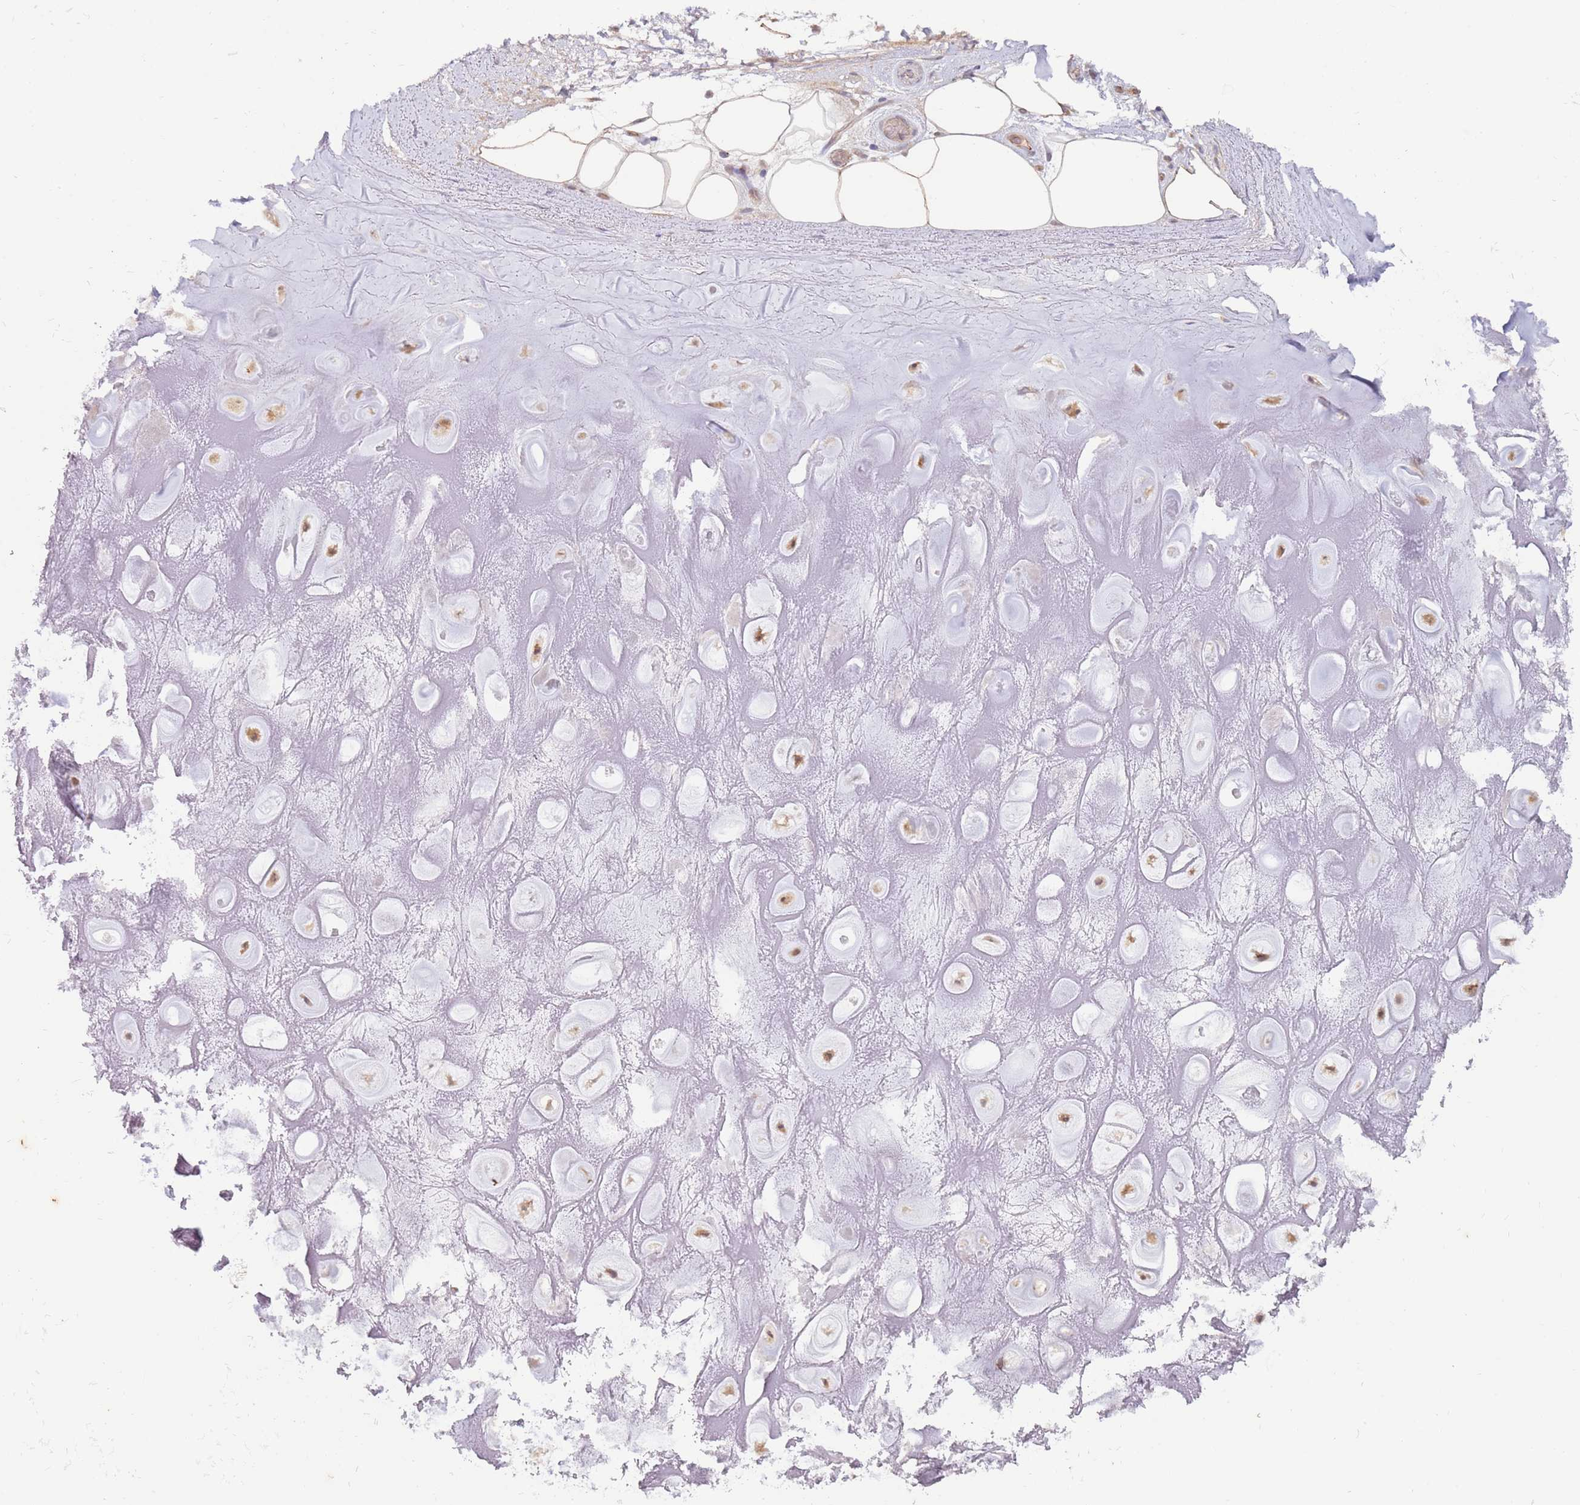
{"staining": {"intensity": "negative", "quantity": "none", "location": "none"}, "tissue": "adipose tissue", "cell_type": "Adipocytes", "image_type": "normal", "snomed": [{"axis": "morphology", "description": "Normal tissue, NOS"}, {"axis": "topography", "description": "Cartilage tissue"}], "caption": "A photomicrograph of human adipose tissue is negative for staining in adipocytes. (Immunohistochemistry, brightfield microscopy, high magnification).", "gene": "SLC44A4", "patient": {"sex": "male", "age": 81}}